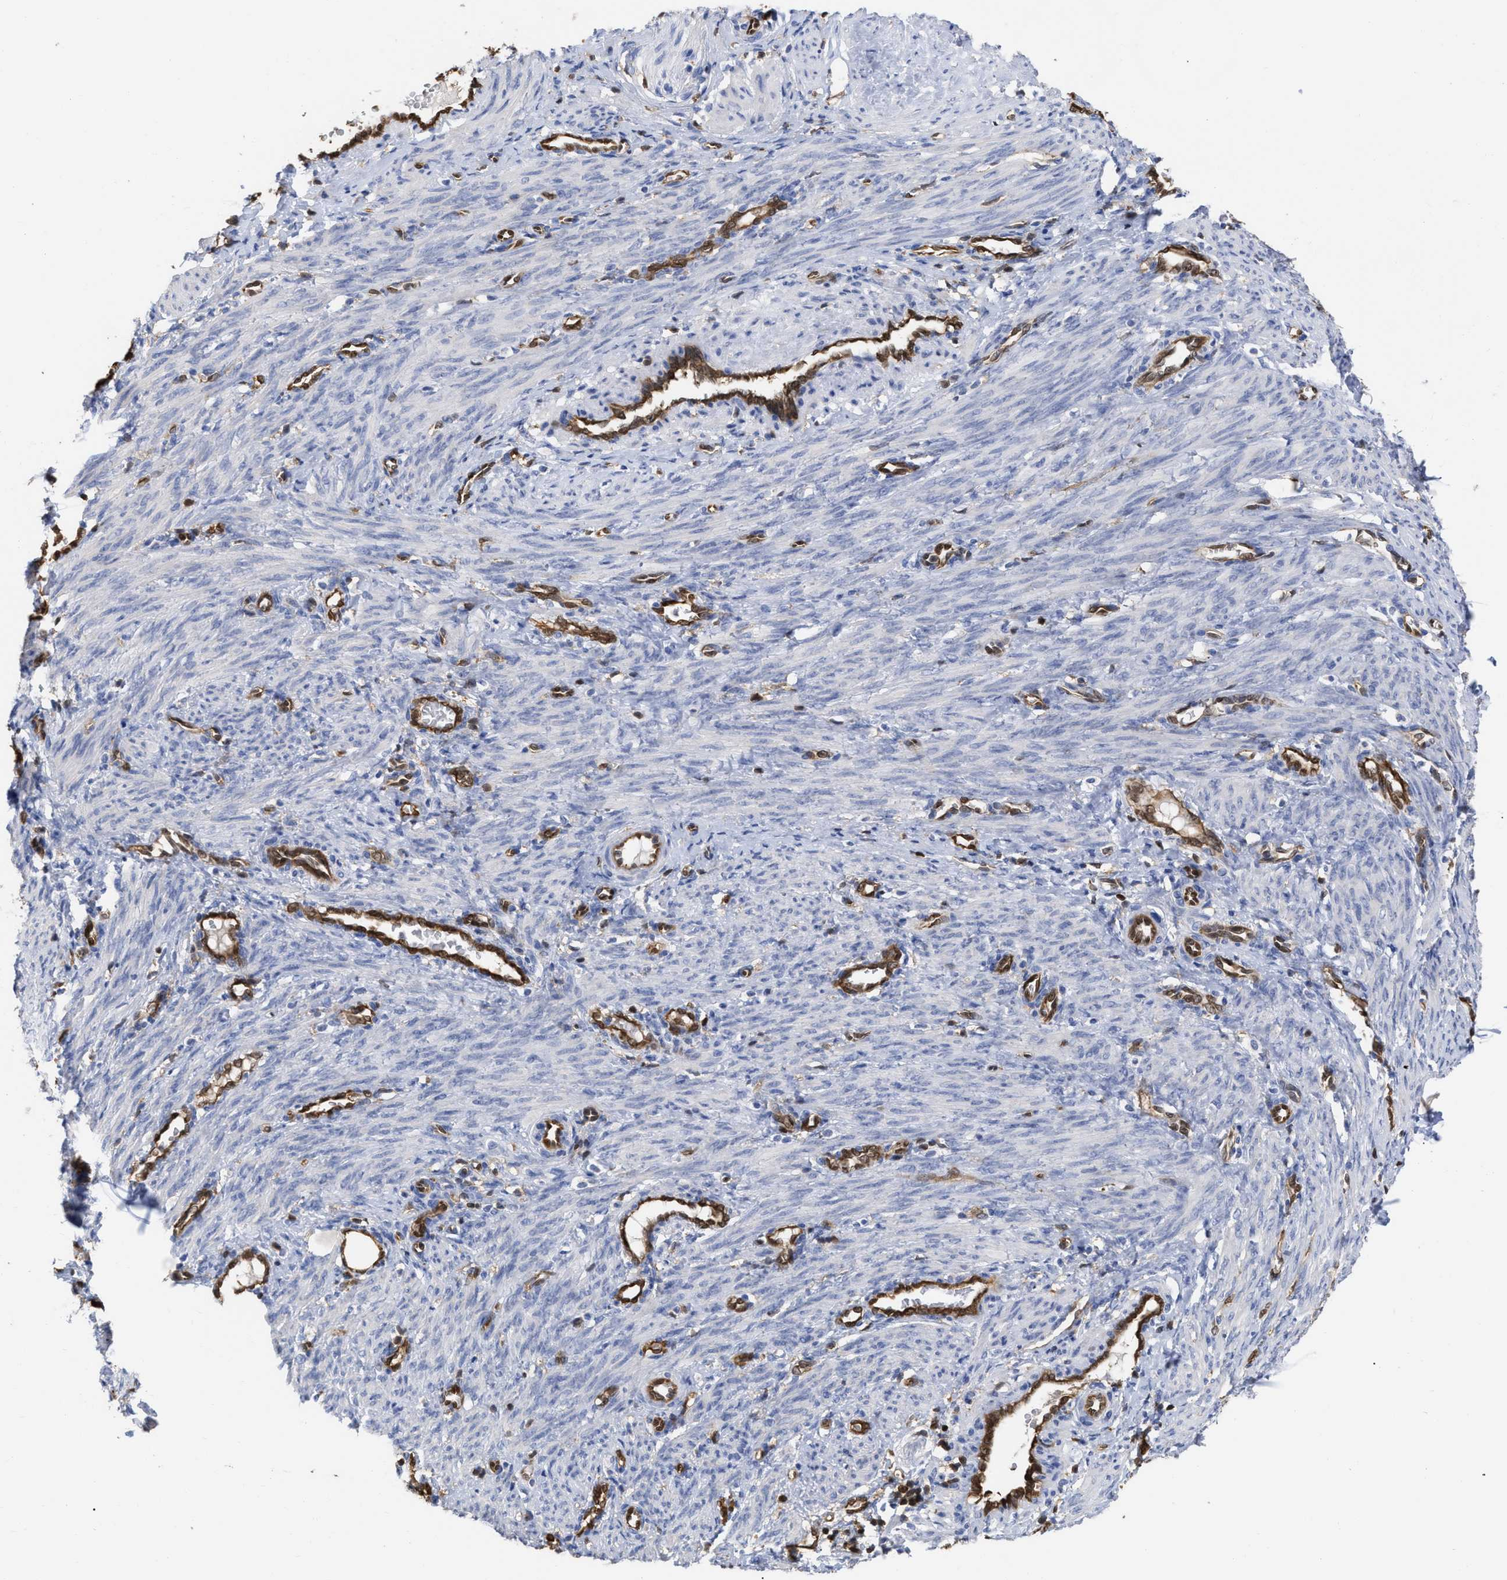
{"staining": {"intensity": "negative", "quantity": "none", "location": "none"}, "tissue": "smooth muscle", "cell_type": "Smooth muscle cells", "image_type": "normal", "snomed": [{"axis": "morphology", "description": "Normal tissue, NOS"}, {"axis": "topography", "description": "Endometrium"}], "caption": "Smooth muscle stained for a protein using IHC exhibits no staining smooth muscle cells.", "gene": "GIMAP4", "patient": {"sex": "female", "age": 33}}